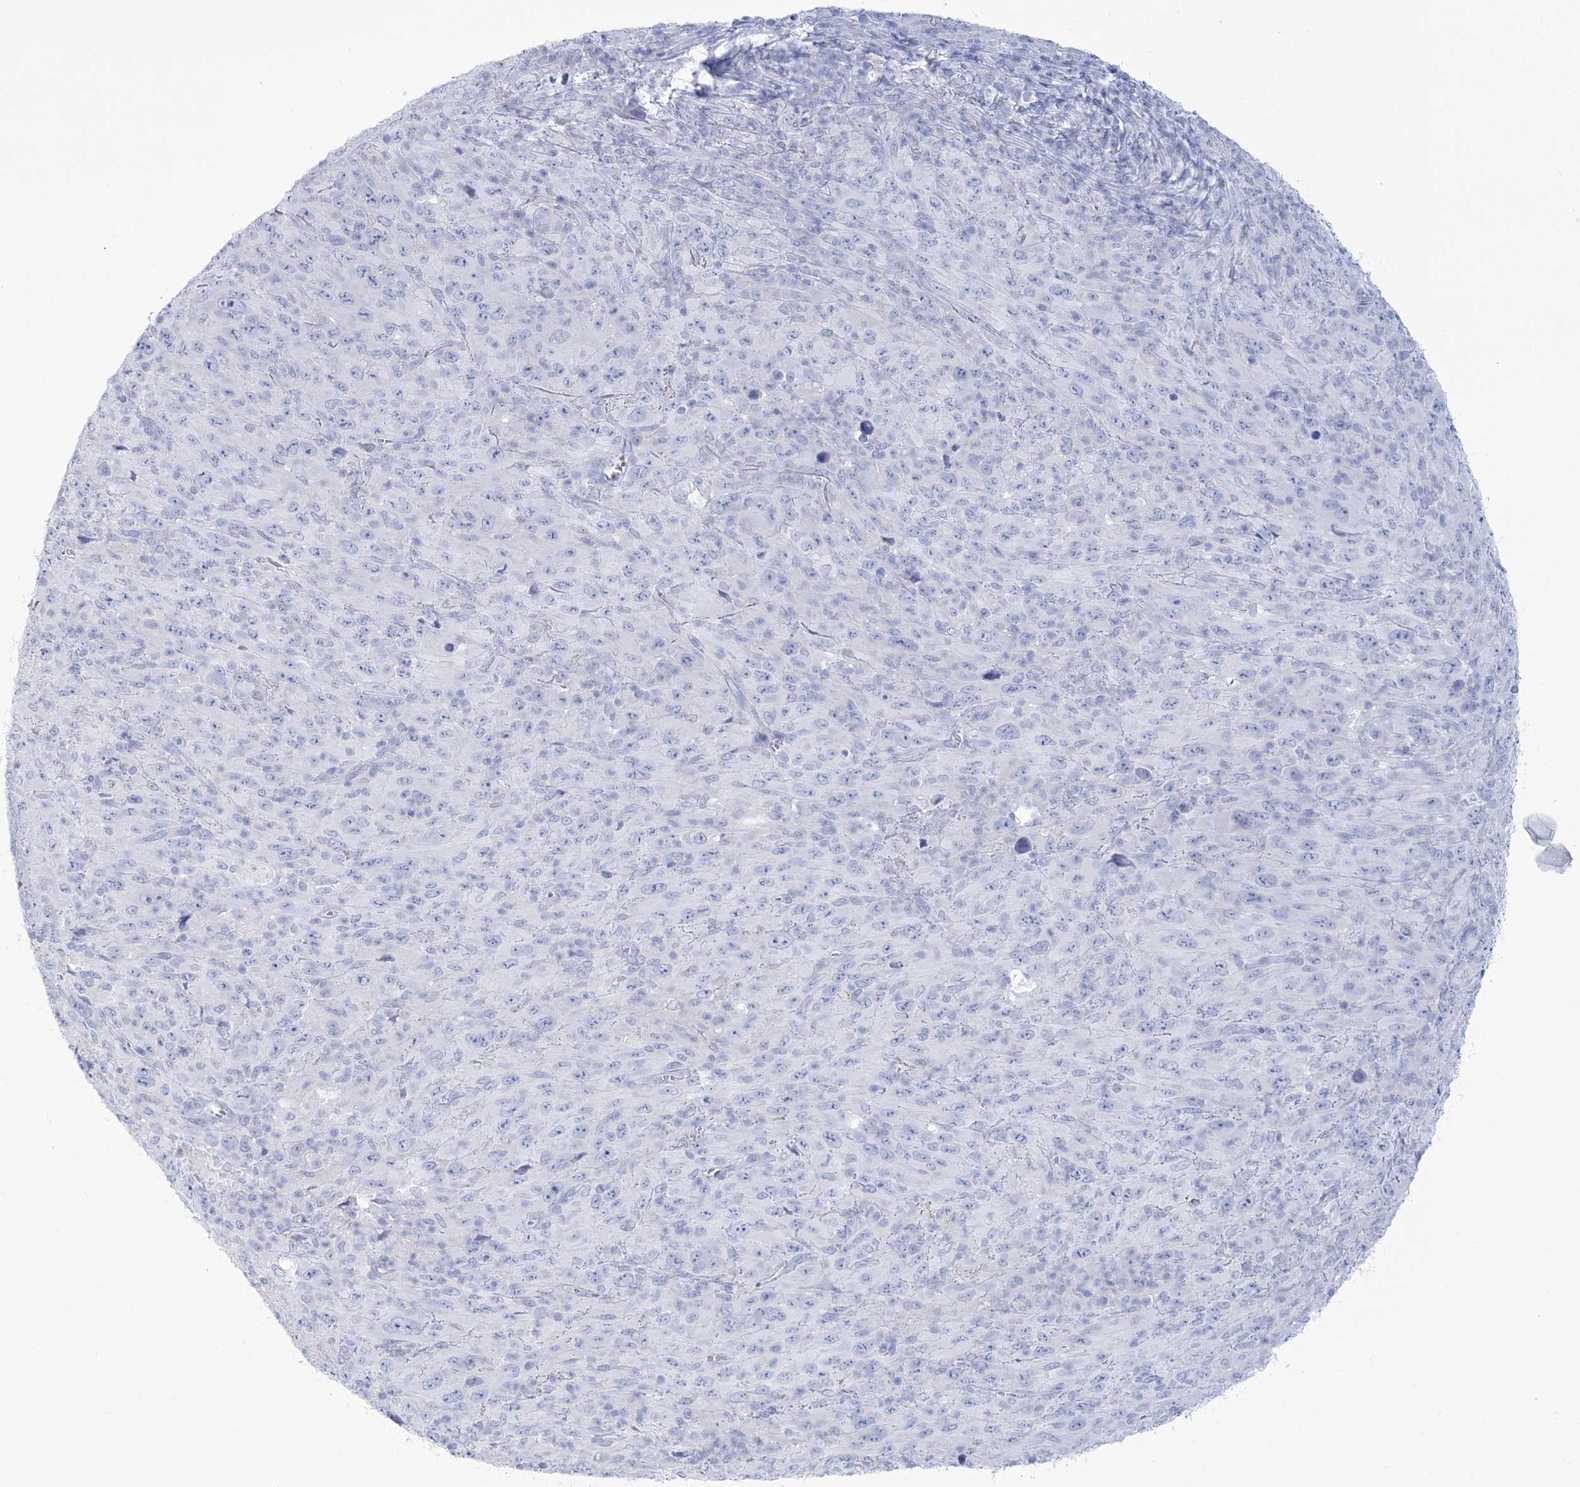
{"staining": {"intensity": "negative", "quantity": "none", "location": "none"}, "tissue": "melanoma", "cell_type": "Tumor cells", "image_type": "cancer", "snomed": [{"axis": "morphology", "description": "Malignant melanoma, Metastatic site"}, {"axis": "topography", "description": "Skin"}], "caption": "A high-resolution micrograph shows immunohistochemistry (IHC) staining of malignant melanoma (metastatic site), which exhibits no significant expression in tumor cells.", "gene": "RBP2", "patient": {"sex": "female", "age": 56}}